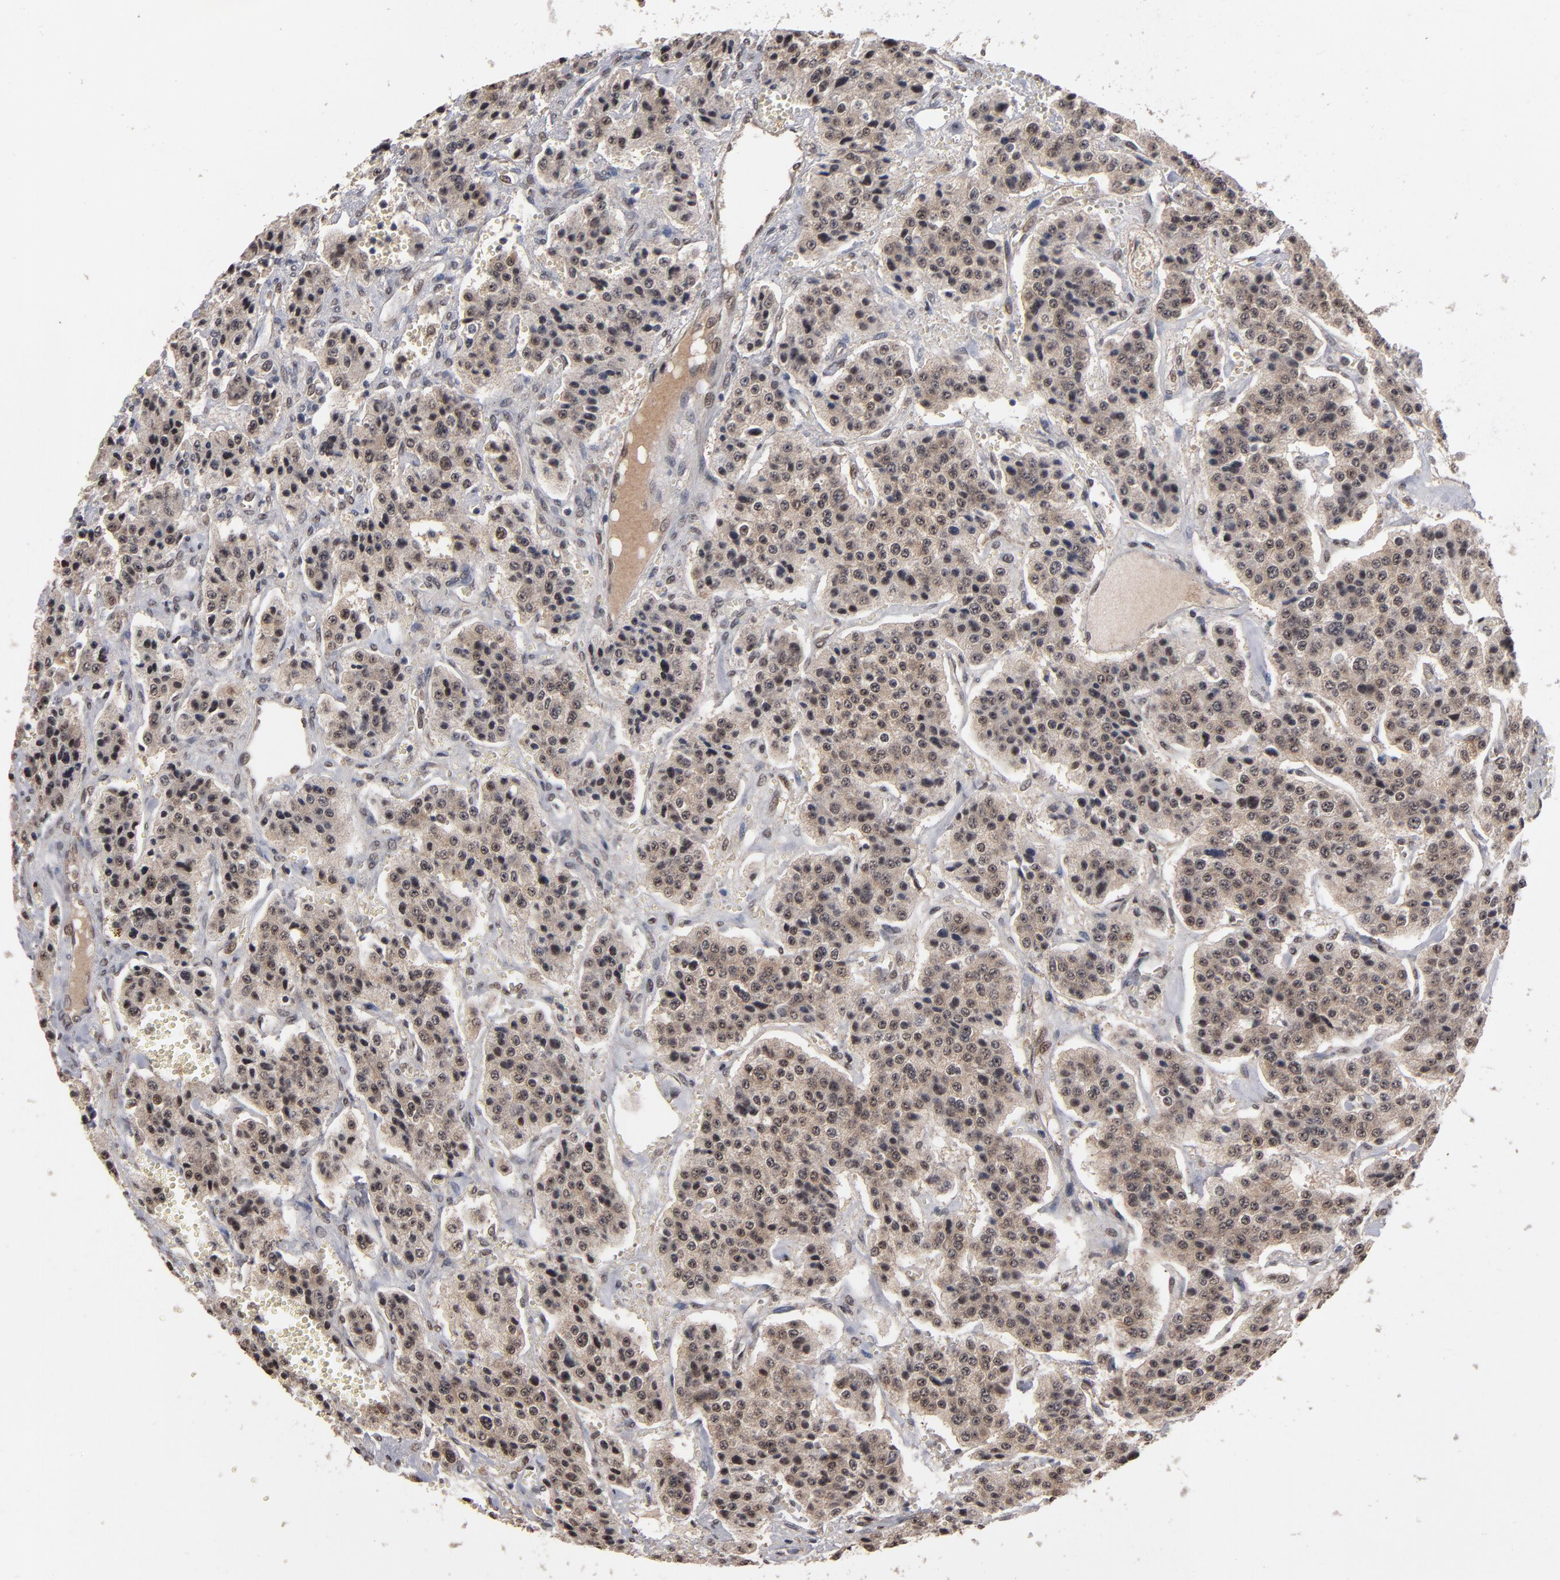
{"staining": {"intensity": "weak", "quantity": ">75%", "location": "cytoplasmic/membranous,nuclear"}, "tissue": "carcinoid", "cell_type": "Tumor cells", "image_type": "cancer", "snomed": [{"axis": "morphology", "description": "Carcinoid, malignant, NOS"}, {"axis": "topography", "description": "Small intestine"}], "caption": "This is an image of IHC staining of carcinoid, which shows weak staining in the cytoplasmic/membranous and nuclear of tumor cells.", "gene": "HUWE1", "patient": {"sex": "male", "age": 52}}